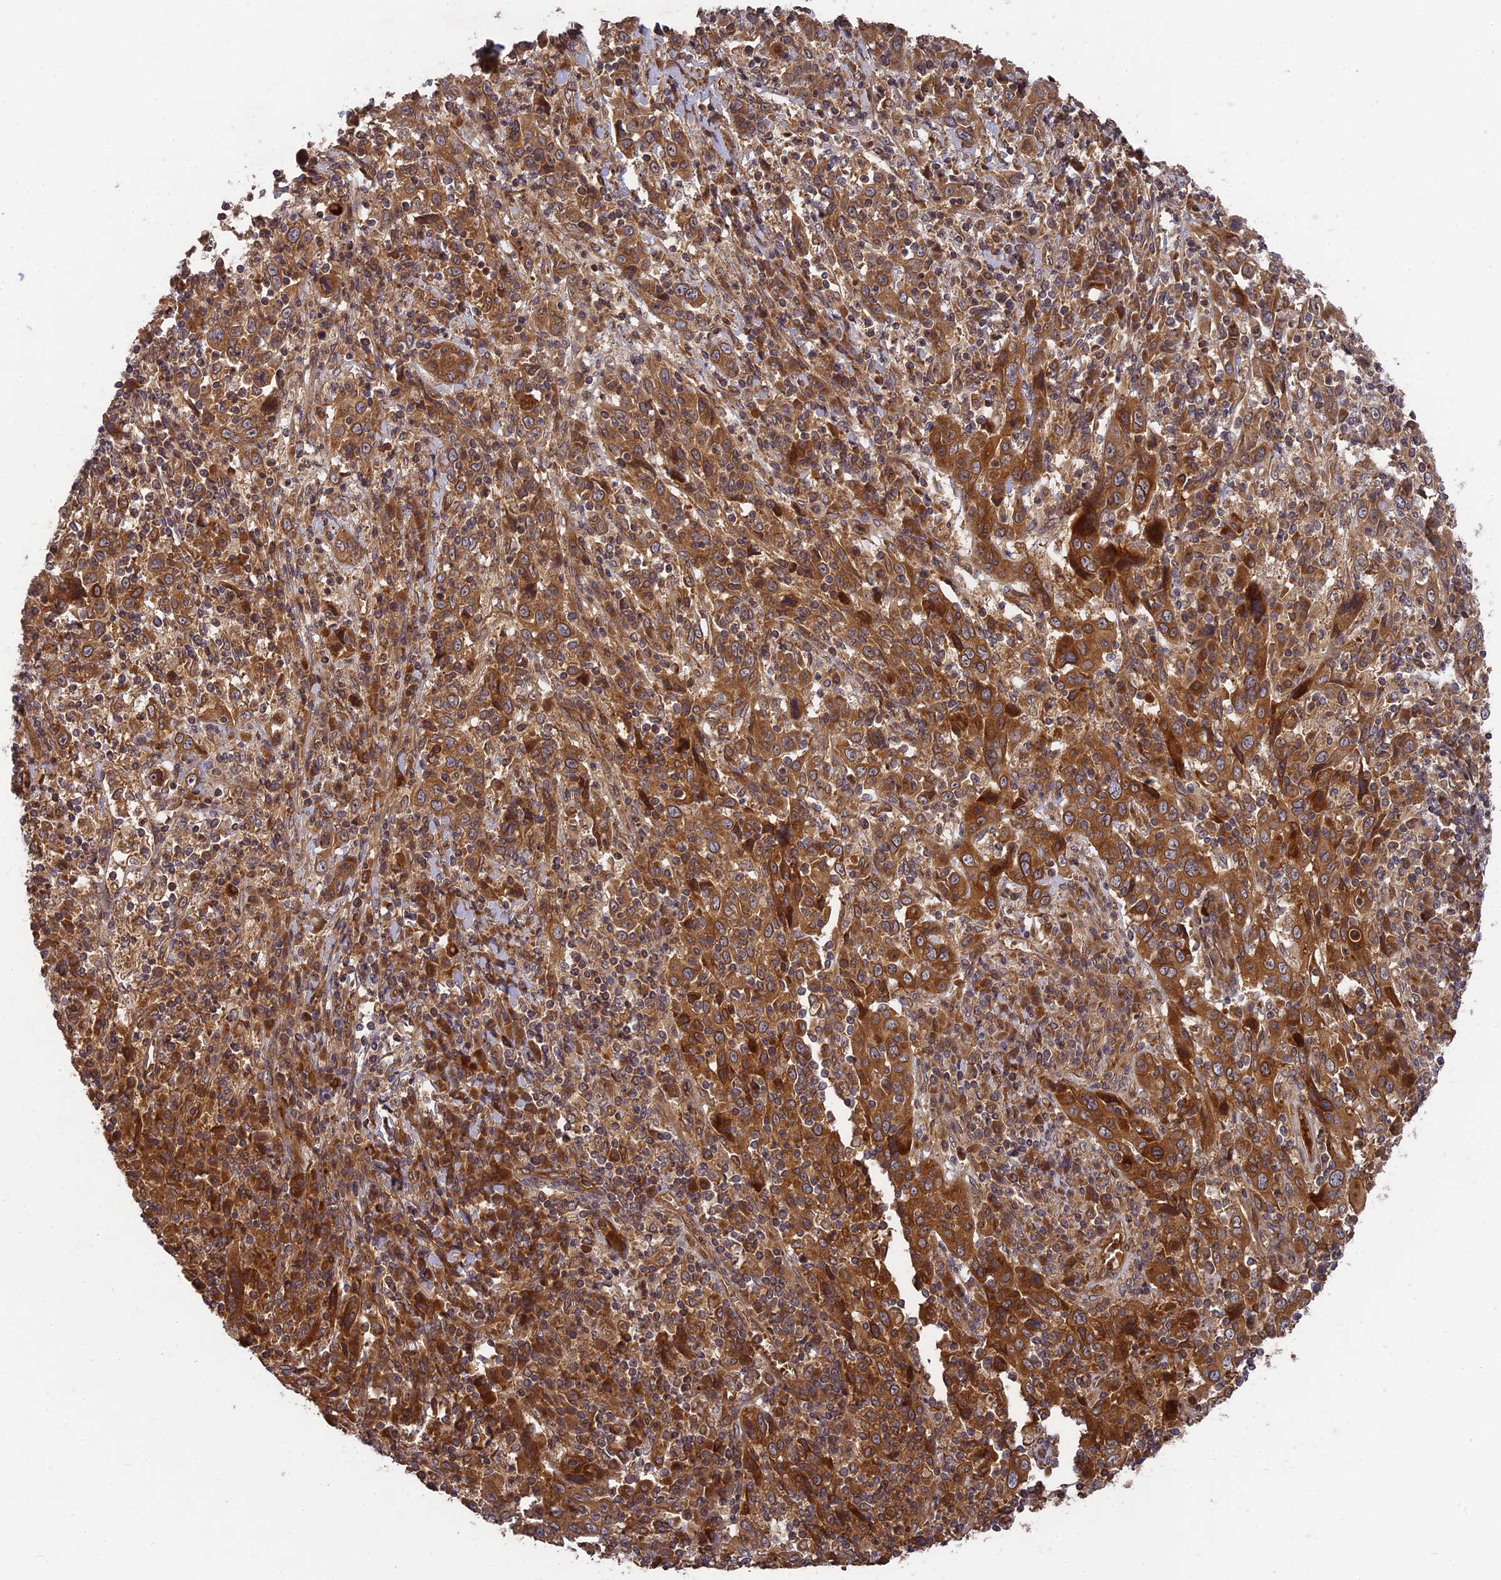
{"staining": {"intensity": "strong", "quantity": ">75%", "location": "cytoplasmic/membranous"}, "tissue": "cervical cancer", "cell_type": "Tumor cells", "image_type": "cancer", "snomed": [{"axis": "morphology", "description": "Squamous cell carcinoma, NOS"}, {"axis": "topography", "description": "Cervix"}], "caption": "IHC image of neoplastic tissue: human cervical cancer (squamous cell carcinoma) stained using immunohistochemistry (IHC) exhibits high levels of strong protein expression localized specifically in the cytoplasmic/membranous of tumor cells, appearing as a cytoplasmic/membranous brown color.", "gene": "TMUB2", "patient": {"sex": "female", "age": 46}}